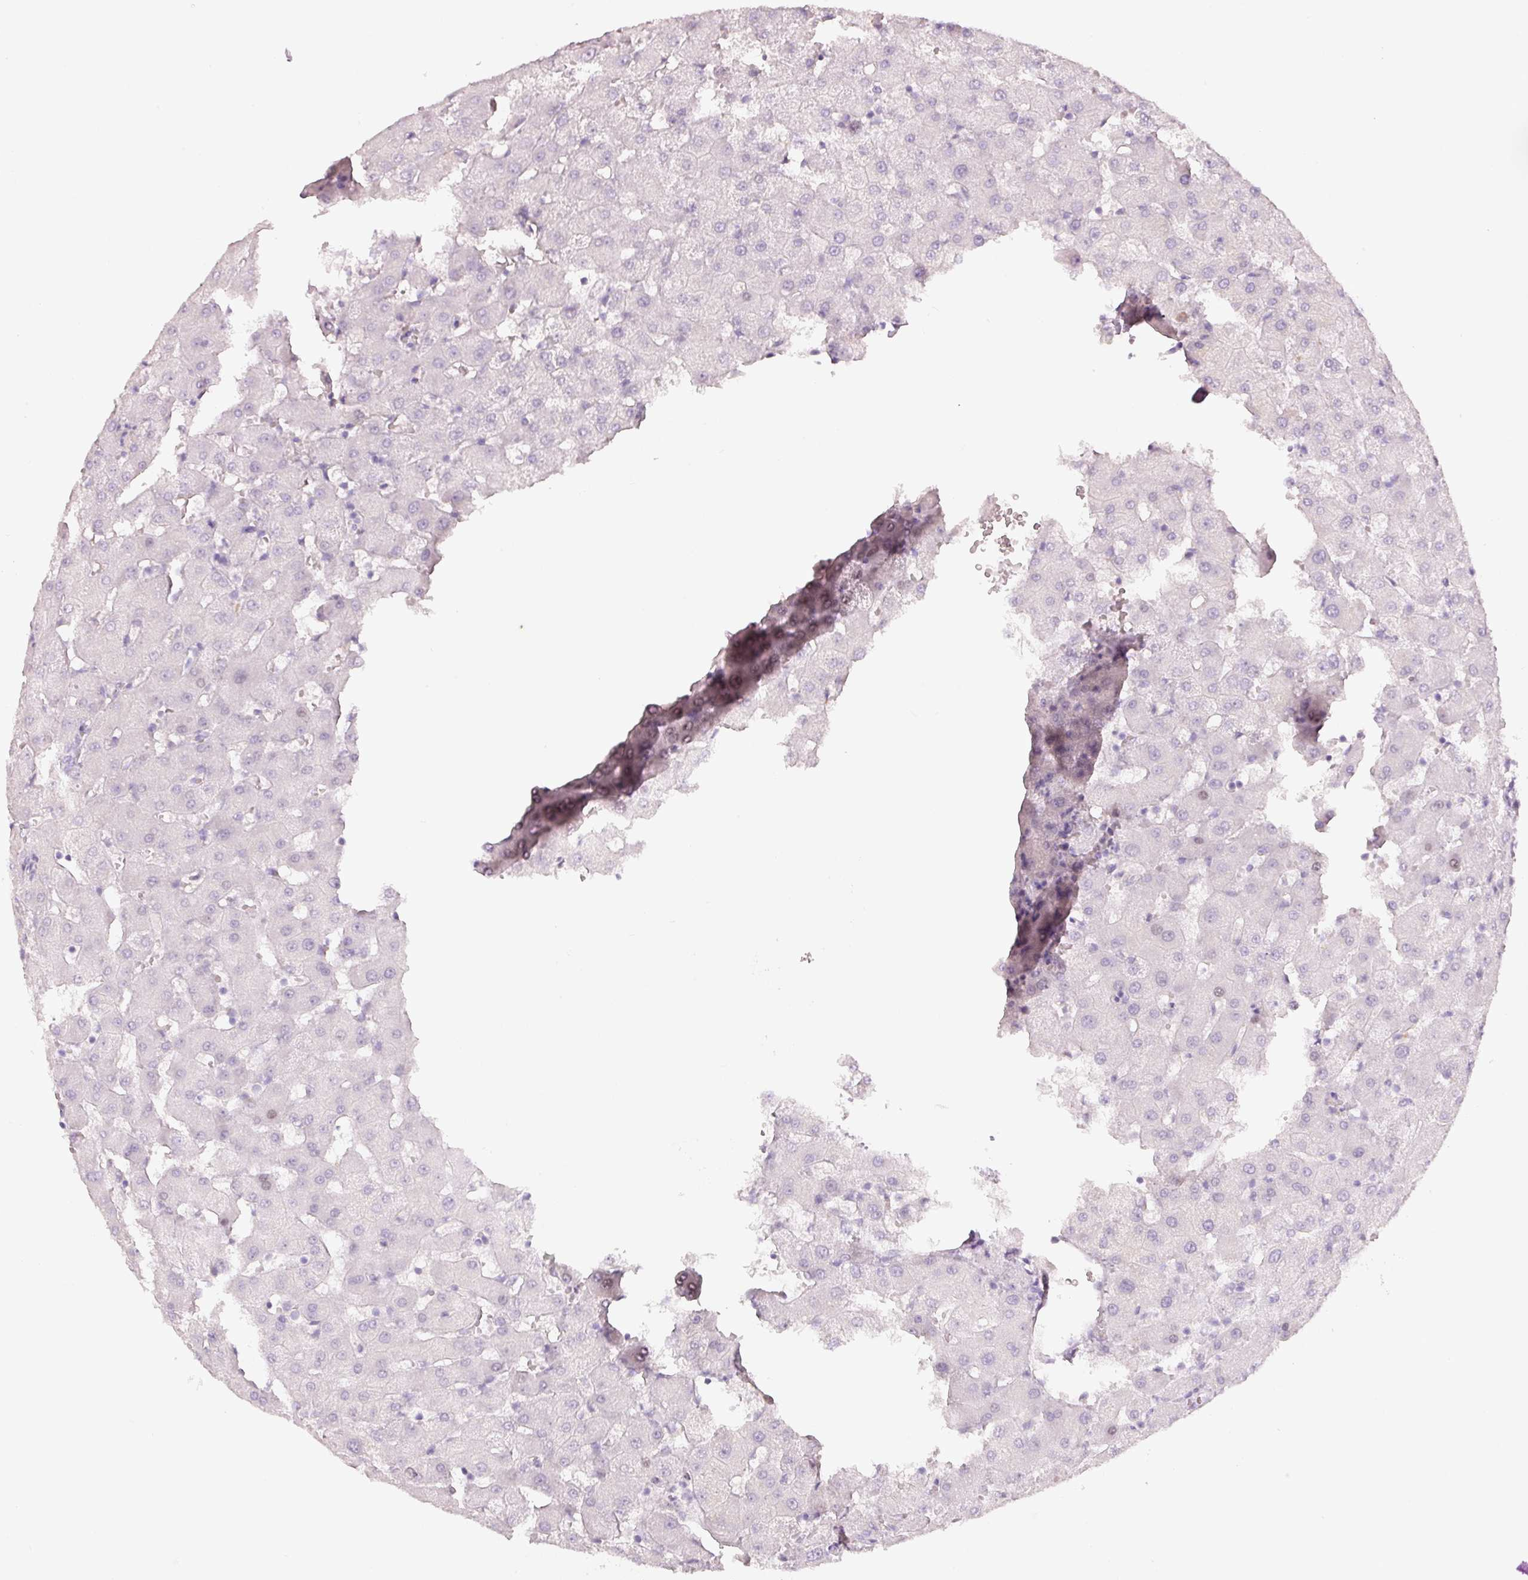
{"staining": {"intensity": "negative", "quantity": "none", "location": "none"}, "tissue": "liver", "cell_type": "Cholangiocytes", "image_type": "normal", "snomed": [{"axis": "morphology", "description": "Normal tissue, NOS"}, {"axis": "topography", "description": "Liver"}], "caption": "IHC image of normal liver: liver stained with DAB (3,3'-diaminobenzidine) shows no significant protein expression in cholangiocytes.", "gene": "ENSG00000206549", "patient": {"sex": "female", "age": 63}}